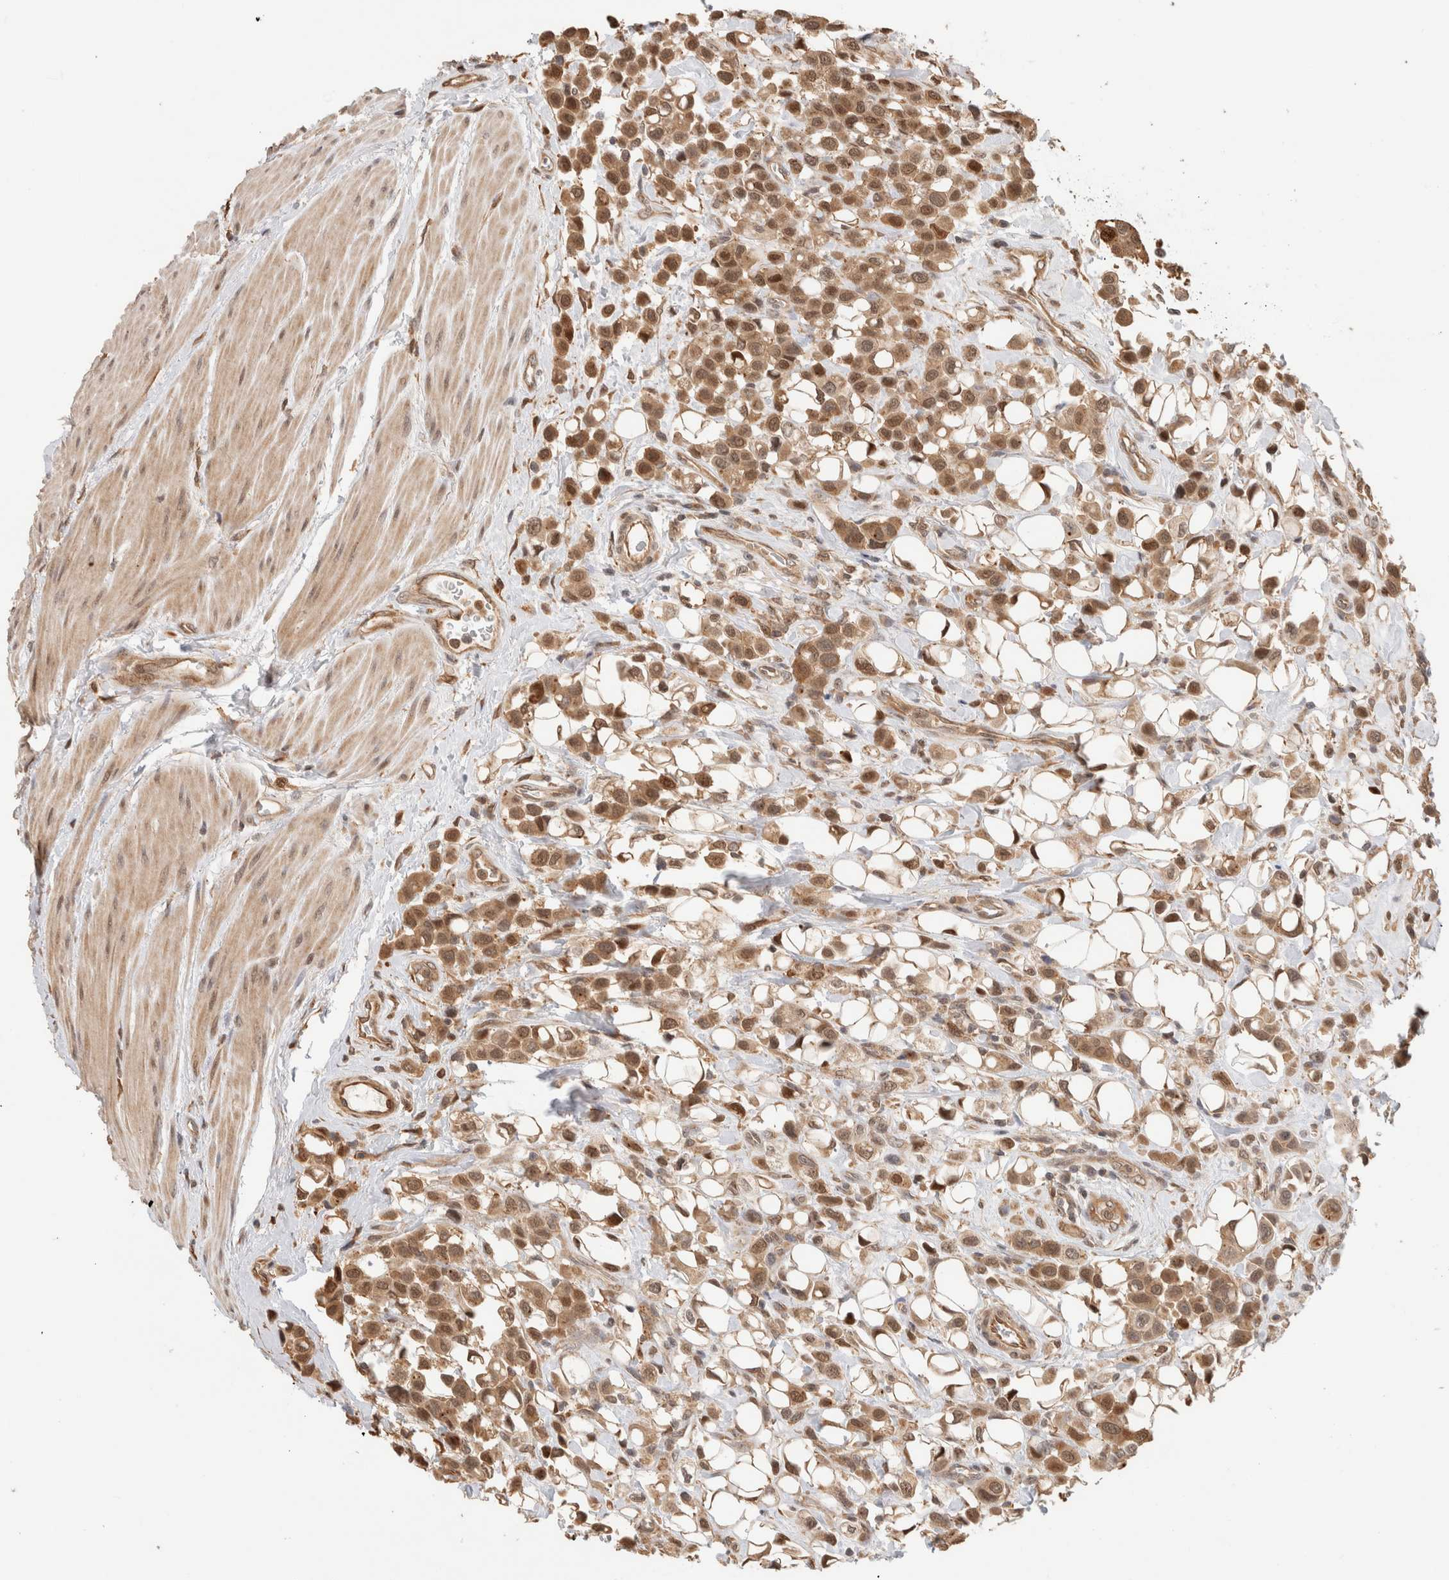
{"staining": {"intensity": "moderate", "quantity": ">75%", "location": "cytoplasmic/membranous,nuclear"}, "tissue": "urothelial cancer", "cell_type": "Tumor cells", "image_type": "cancer", "snomed": [{"axis": "morphology", "description": "Urothelial carcinoma, High grade"}, {"axis": "topography", "description": "Urinary bladder"}], "caption": "Urothelial cancer stained with immunohistochemistry displays moderate cytoplasmic/membranous and nuclear positivity in approximately >75% of tumor cells. (brown staining indicates protein expression, while blue staining denotes nuclei).", "gene": "OTUD6B", "patient": {"sex": "male", "age": 50}}